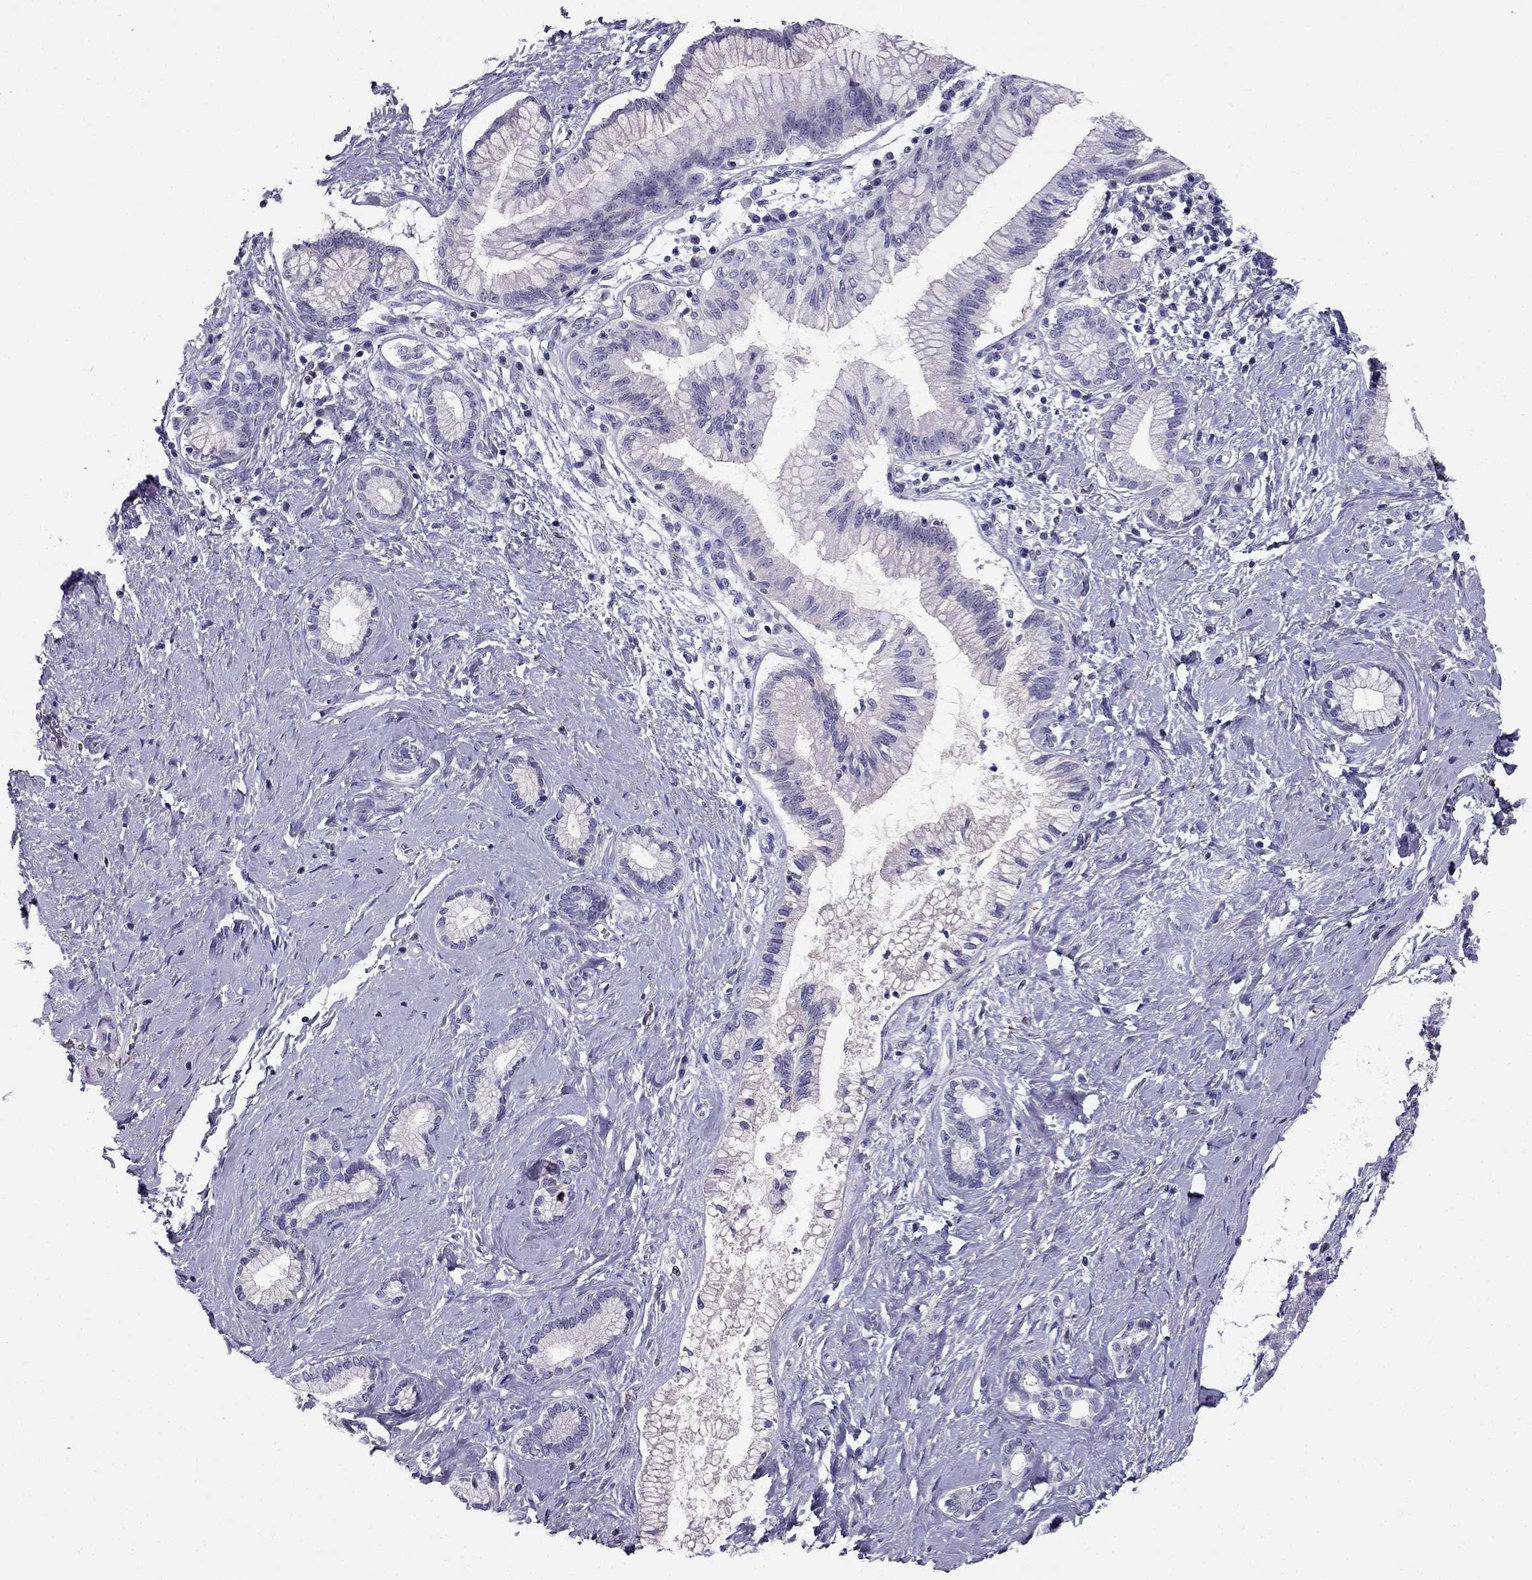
{"staining": {"intensity": "negative", "quantity": "none", "location": "none"}, "tissue": "pancreatic cancer", "cell_type": "Tumor cells", "image_type": "cancer", "snomed": [{"axis": "morphology", "description": "Adenocarcinoma, NOS"}, {"axis": "topography", "description": "Pancreas"}], "caption": "Immunohistochemistry image of neoplastic tissue: human pancreatic adenocarcinoma stained with DAB (3,3'-diaminobenzidine) shows no significant protein expression in tumor cells.", "gene": "LMTK3", "patient": {"sex": "female", "age": 73}}